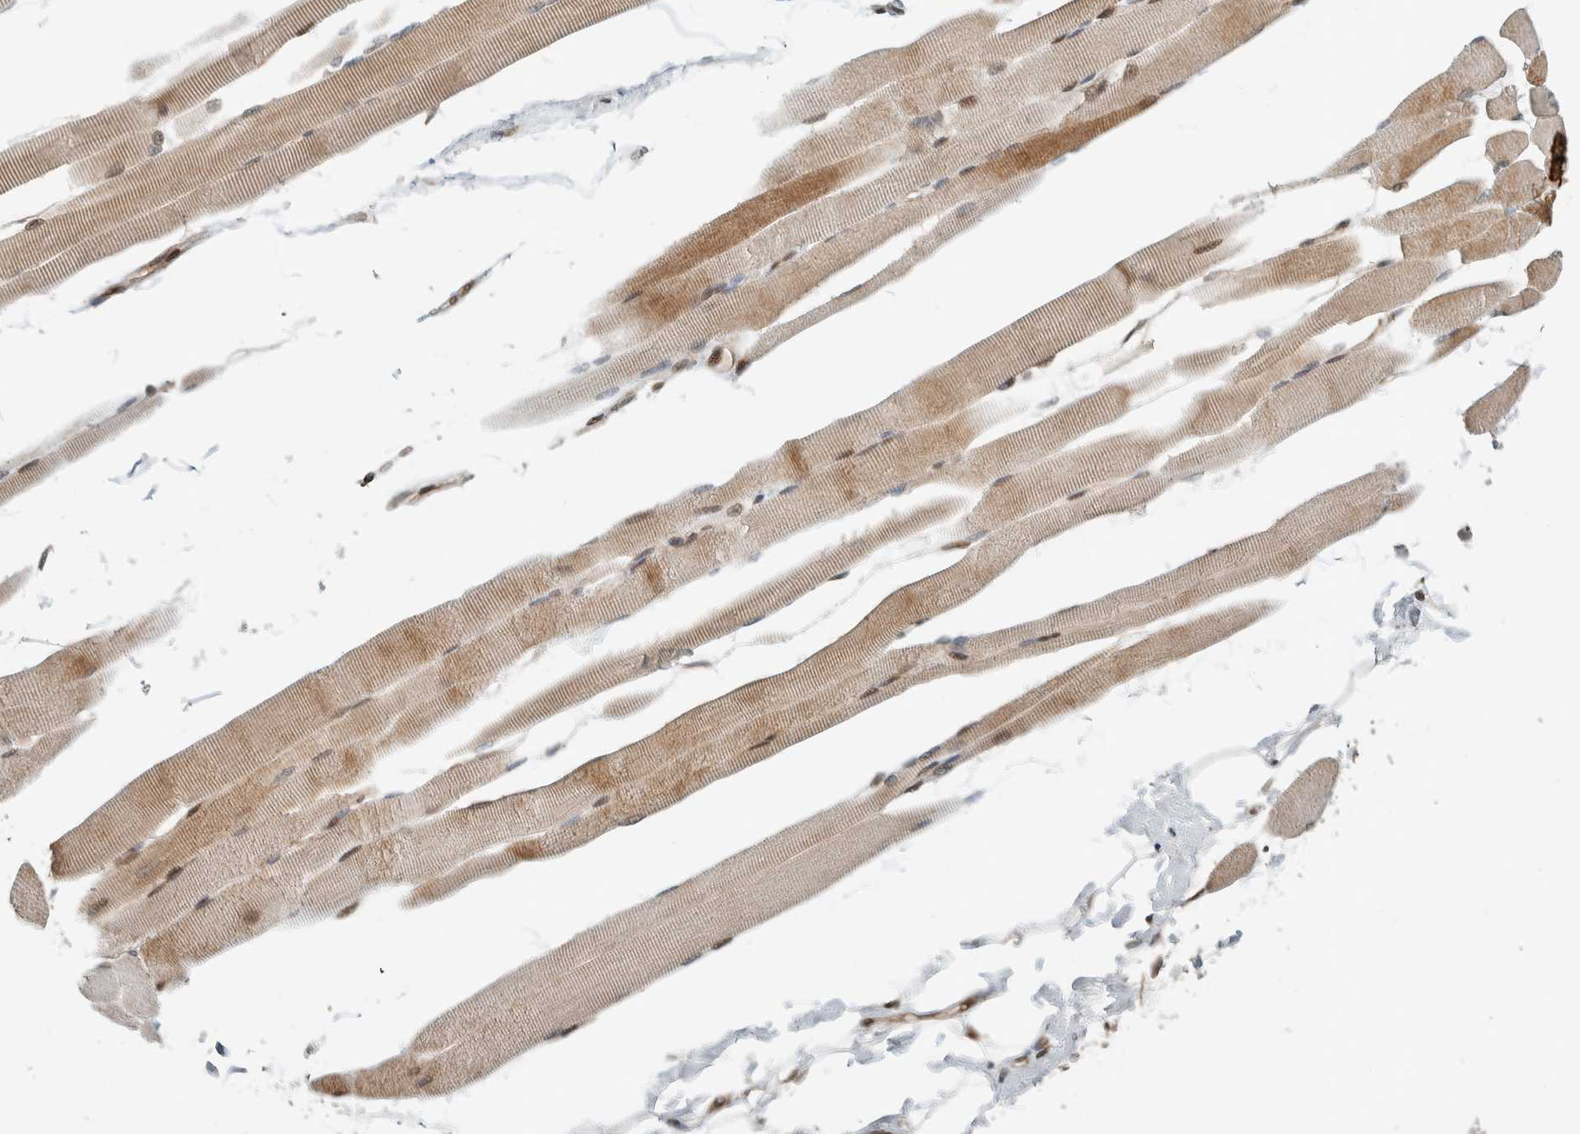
{"staining": {"intensity": "moderate", "quantity": ">75%", "location": "cytoplasmic/membranous"}, "tissue": "skeletal muscle", "cell_type": "Myocytes", "image_type": "normal", "snomed": [{"axis": "morphology", "description": "Normal tissue, NOS"}, {"axis": "topography", "description": "Skeletal muscle"}, {"axis": "topography", "description": "Peripheral nerve tissue"}], "caption": "This image demonstrates immunohistochemistry (IHC) staining of unremarkable skeletal muscle, with medium moderate cytoplasmic/membranous positivity in about >75% of myocytes.", "gene": "STXBP4", "patient": {"sex": "female", "age": 84}}